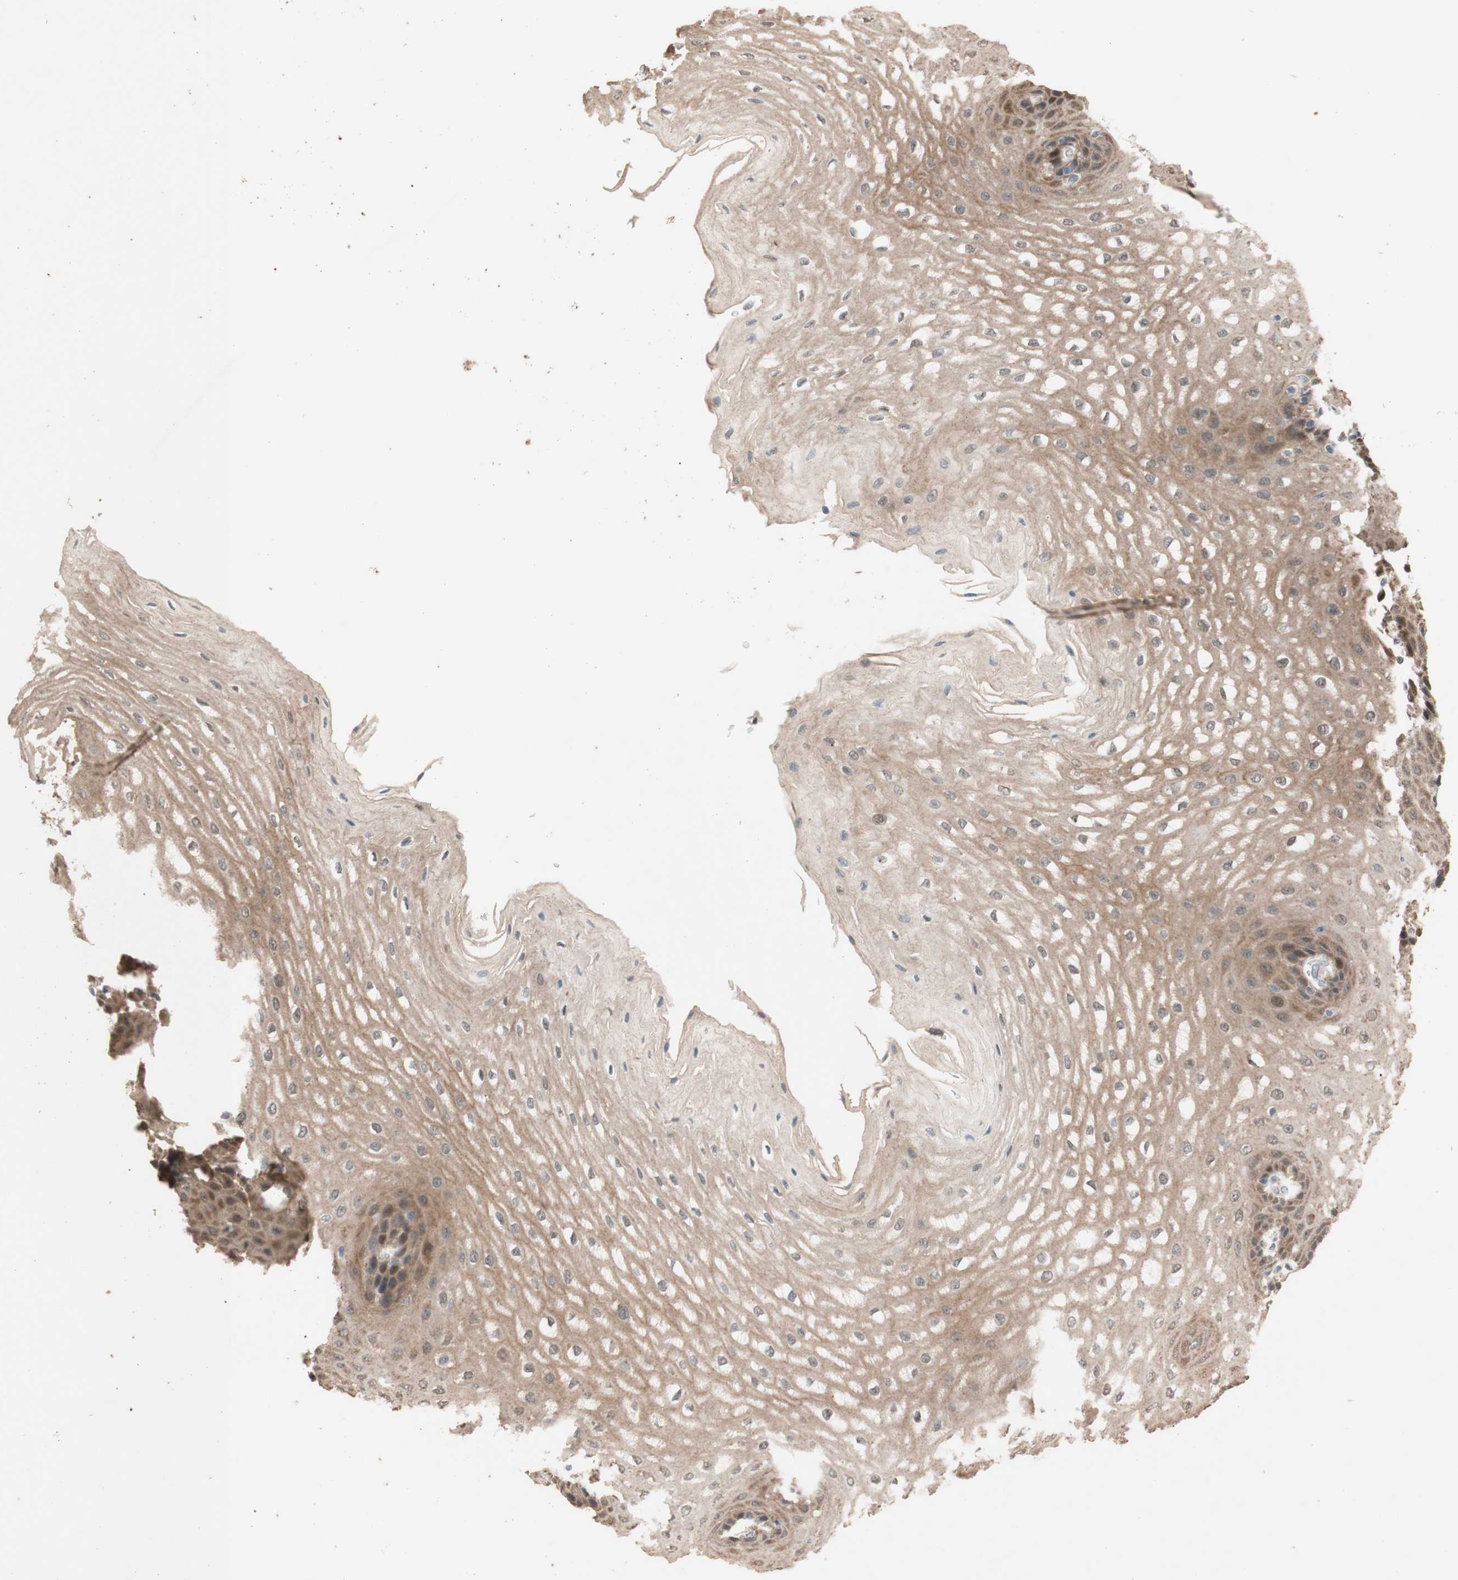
{"staining": {"intensity": "moderate", "quantity": ">75%", "location": "cytoplasmic/membranous"}, "tissue": "esophagus", "cell_type": "Squamous epithelial cells", "image_type": "normal", "snomed": [{"axis": "morphology", "description": "Normal tissue, NOS"}, {"axis": "topography", "description": "Esophagus"}], "caption": "The histopathology image shows a brown stain indicating the presence of a protein in the cytoplasmic/membranous of squamous epithelial cells in esophagus.", "gene": "CCNC", "patient": {"sex": "male", "age": 54}}